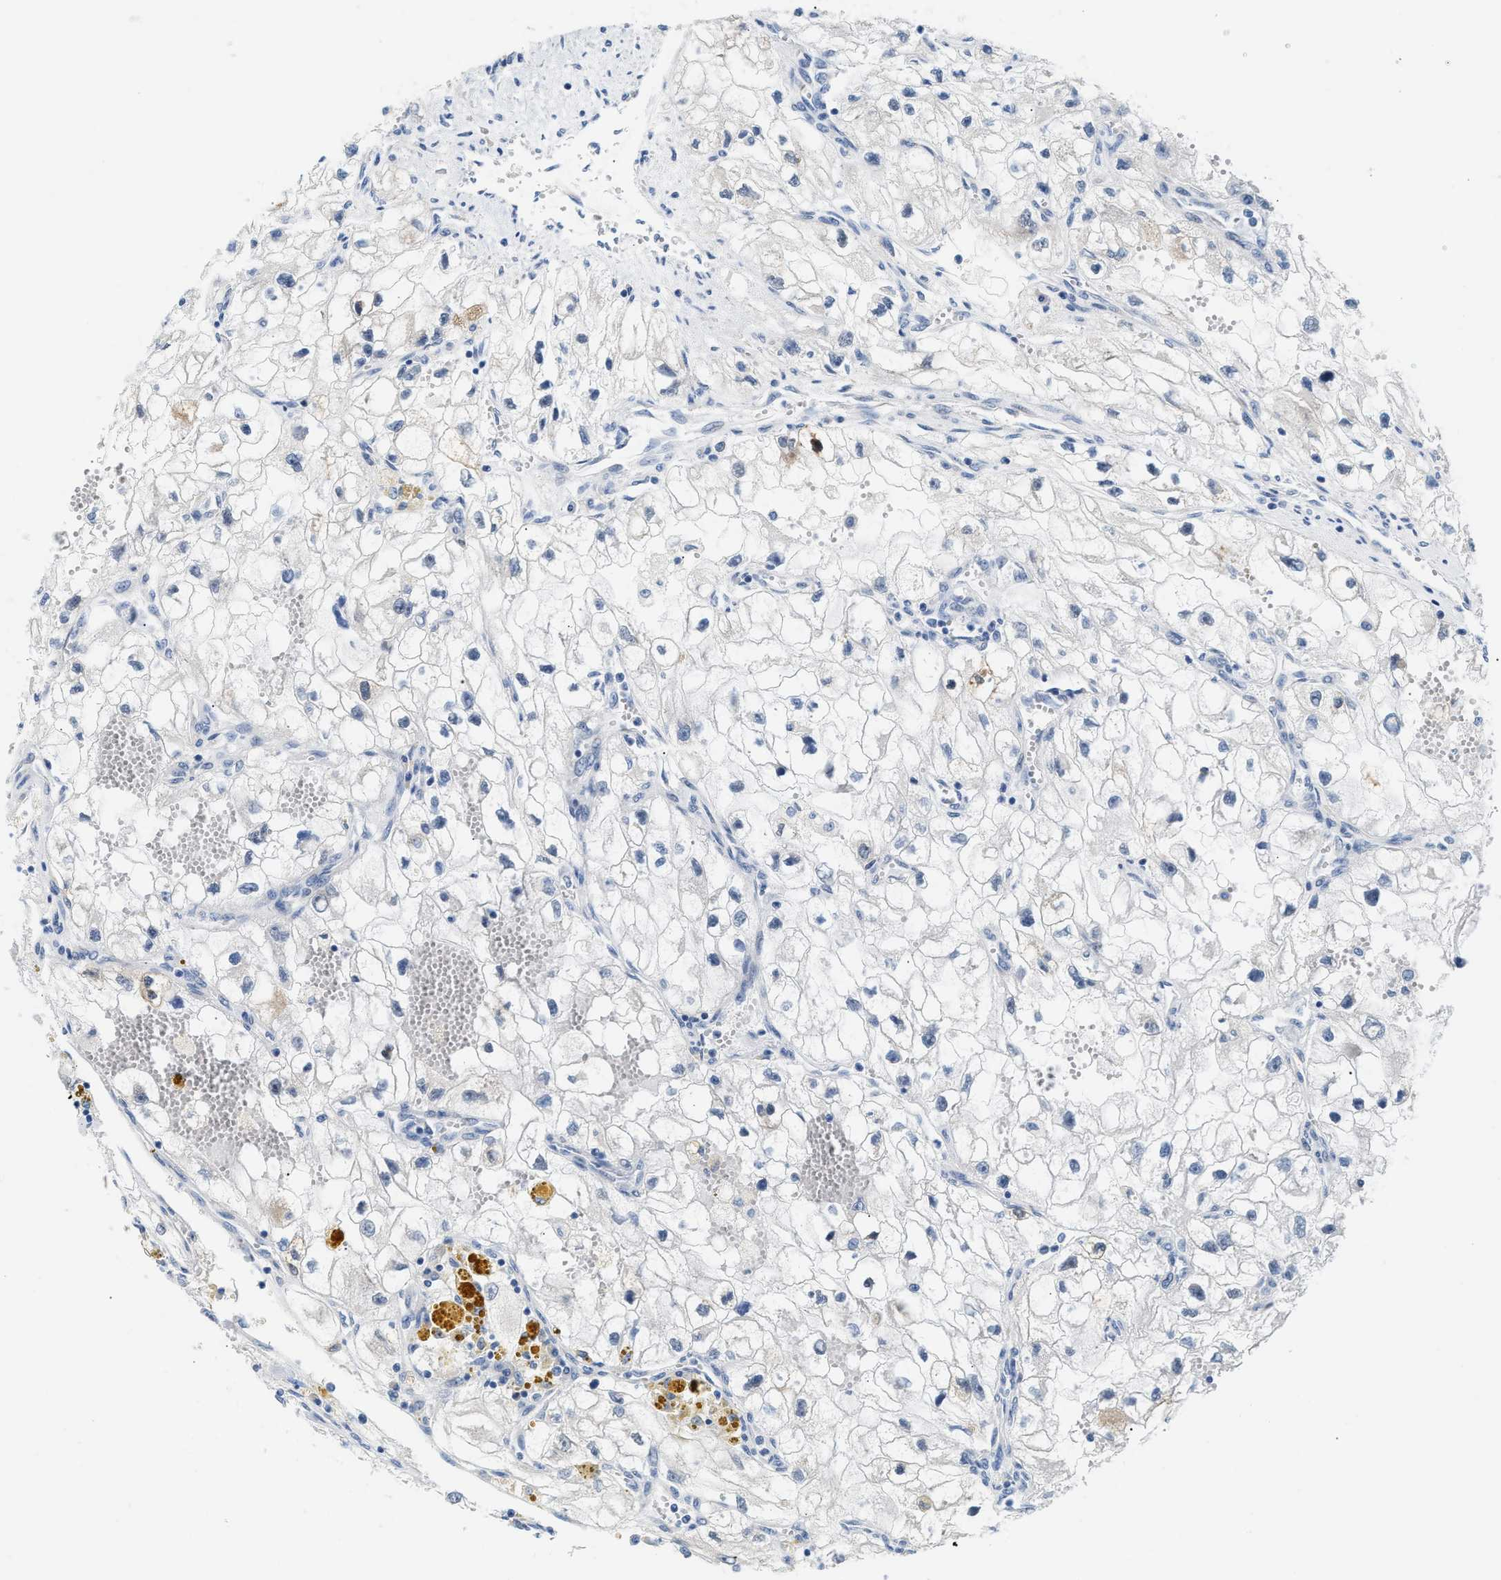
{"staining": {"intensity": "negative", "quantity": "none", "location": "none"}, "tissue": "renal cancer", "cell_type": "Tumor cells", "image_type": "cancer", "snomed": [{"axis": "morphology", "description": "Adenocarcinoma, NOS"}, {"axis": "topography", "description": "Kidney"}], "caption": "This is a micrograph of immunohistochemistry (IHC) staining of renal adenocarcinoma, which shows no expression in tumor cells.", "gene": "CLGN", "patient": {"sex": "female", "age": 70}}